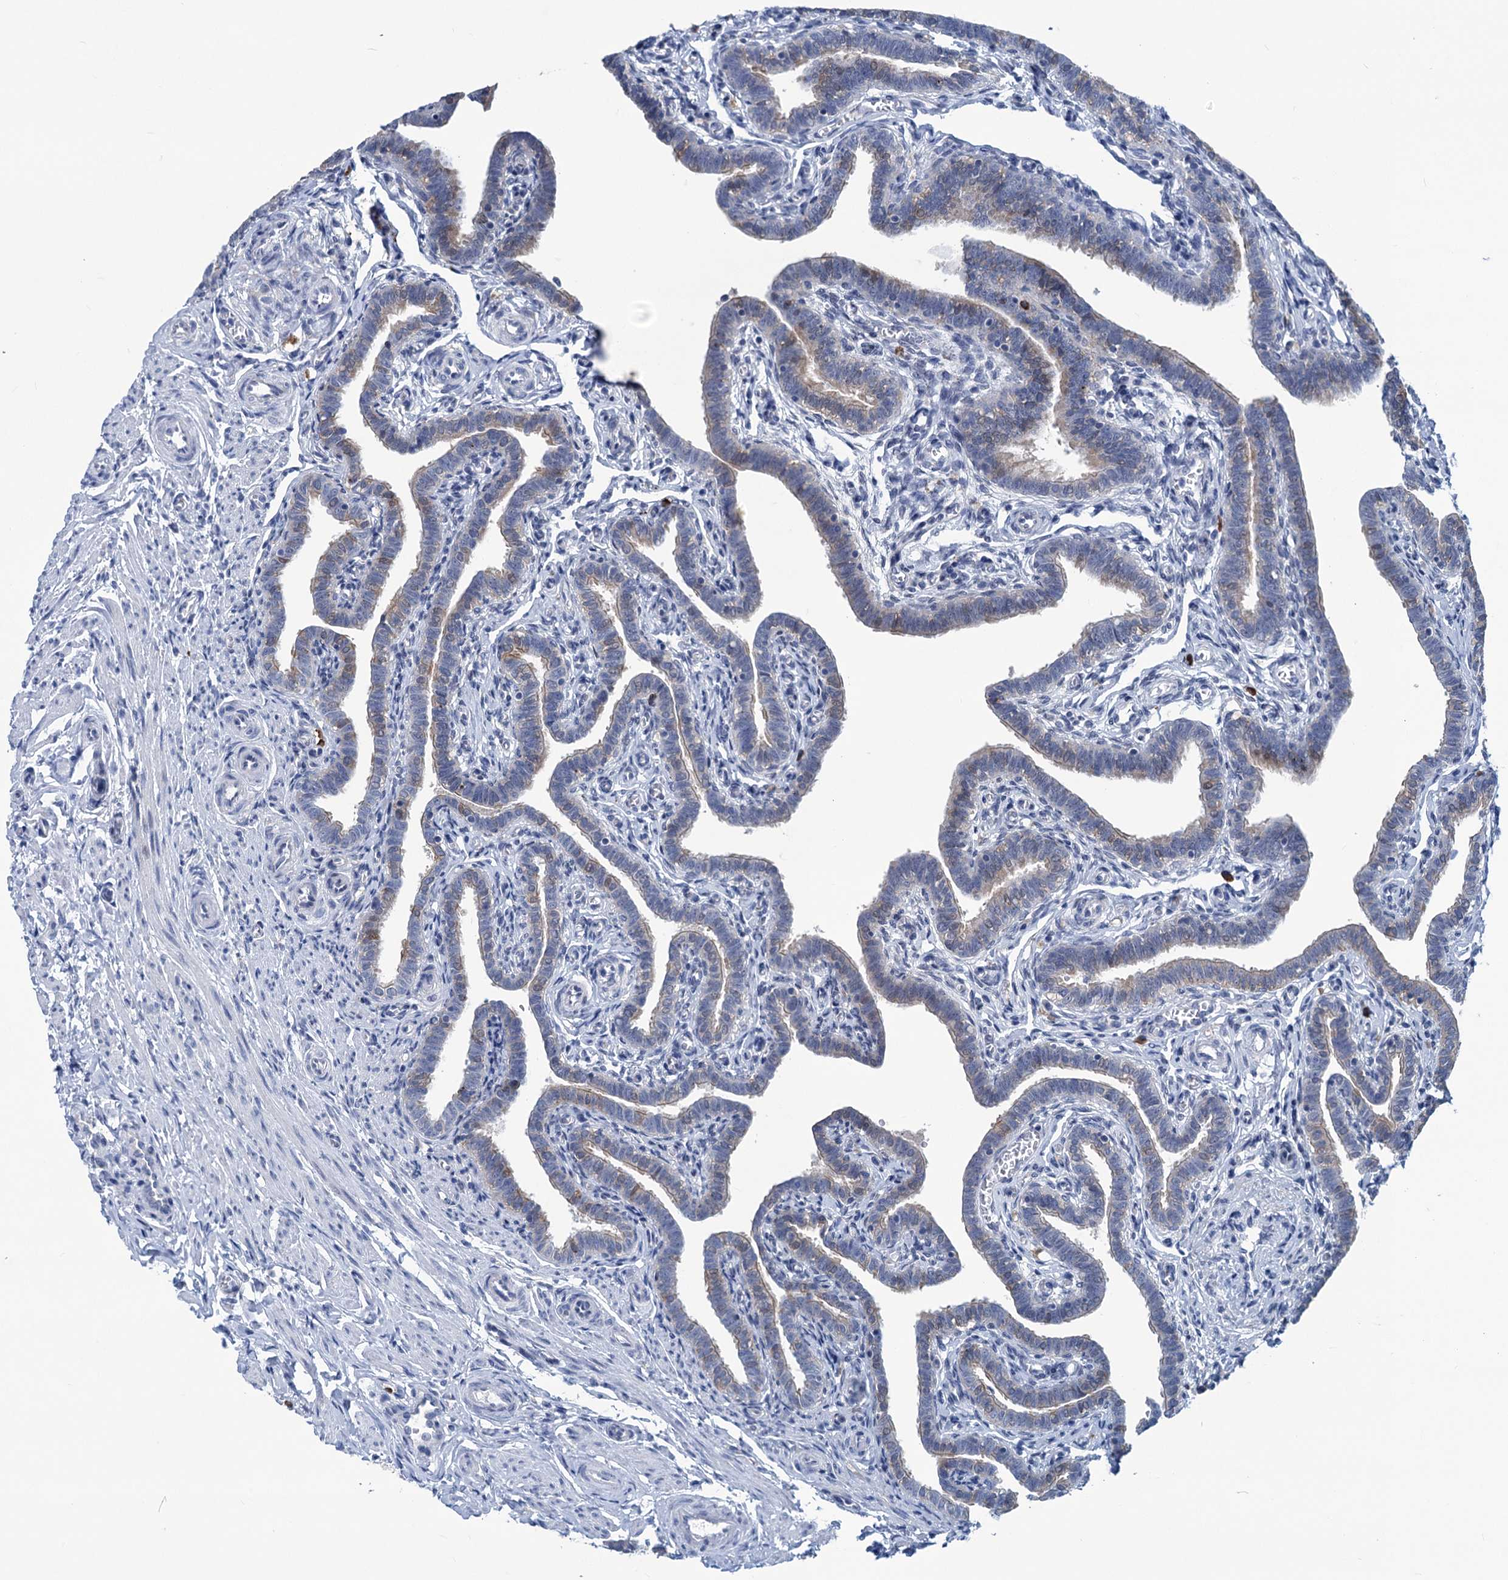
{"staining": {"intensity": "weak", "quantity": "25%-75%", "location": "cytoplasmic/membranous"}, "tissue": "fallopian tube", "cell_type": "Glandular cells", "image_type": "normal", "snomed": [{"axis": "morphology", "description": "Normal tissue, NOS"}, {"axis": "topography", "description": "Fallopian tube"}], "caption": "Protein staining reveals weak cytoplasmic/membranous staining in about 25%-75% of glandular cells in benign fallopian tube. Using DAB (brown) and hematoxylin (blue) stains, captured at high magnification using brightfield microscopy.", "gene": "NEU3", "patient": {"sex": "female", "age": 36}}